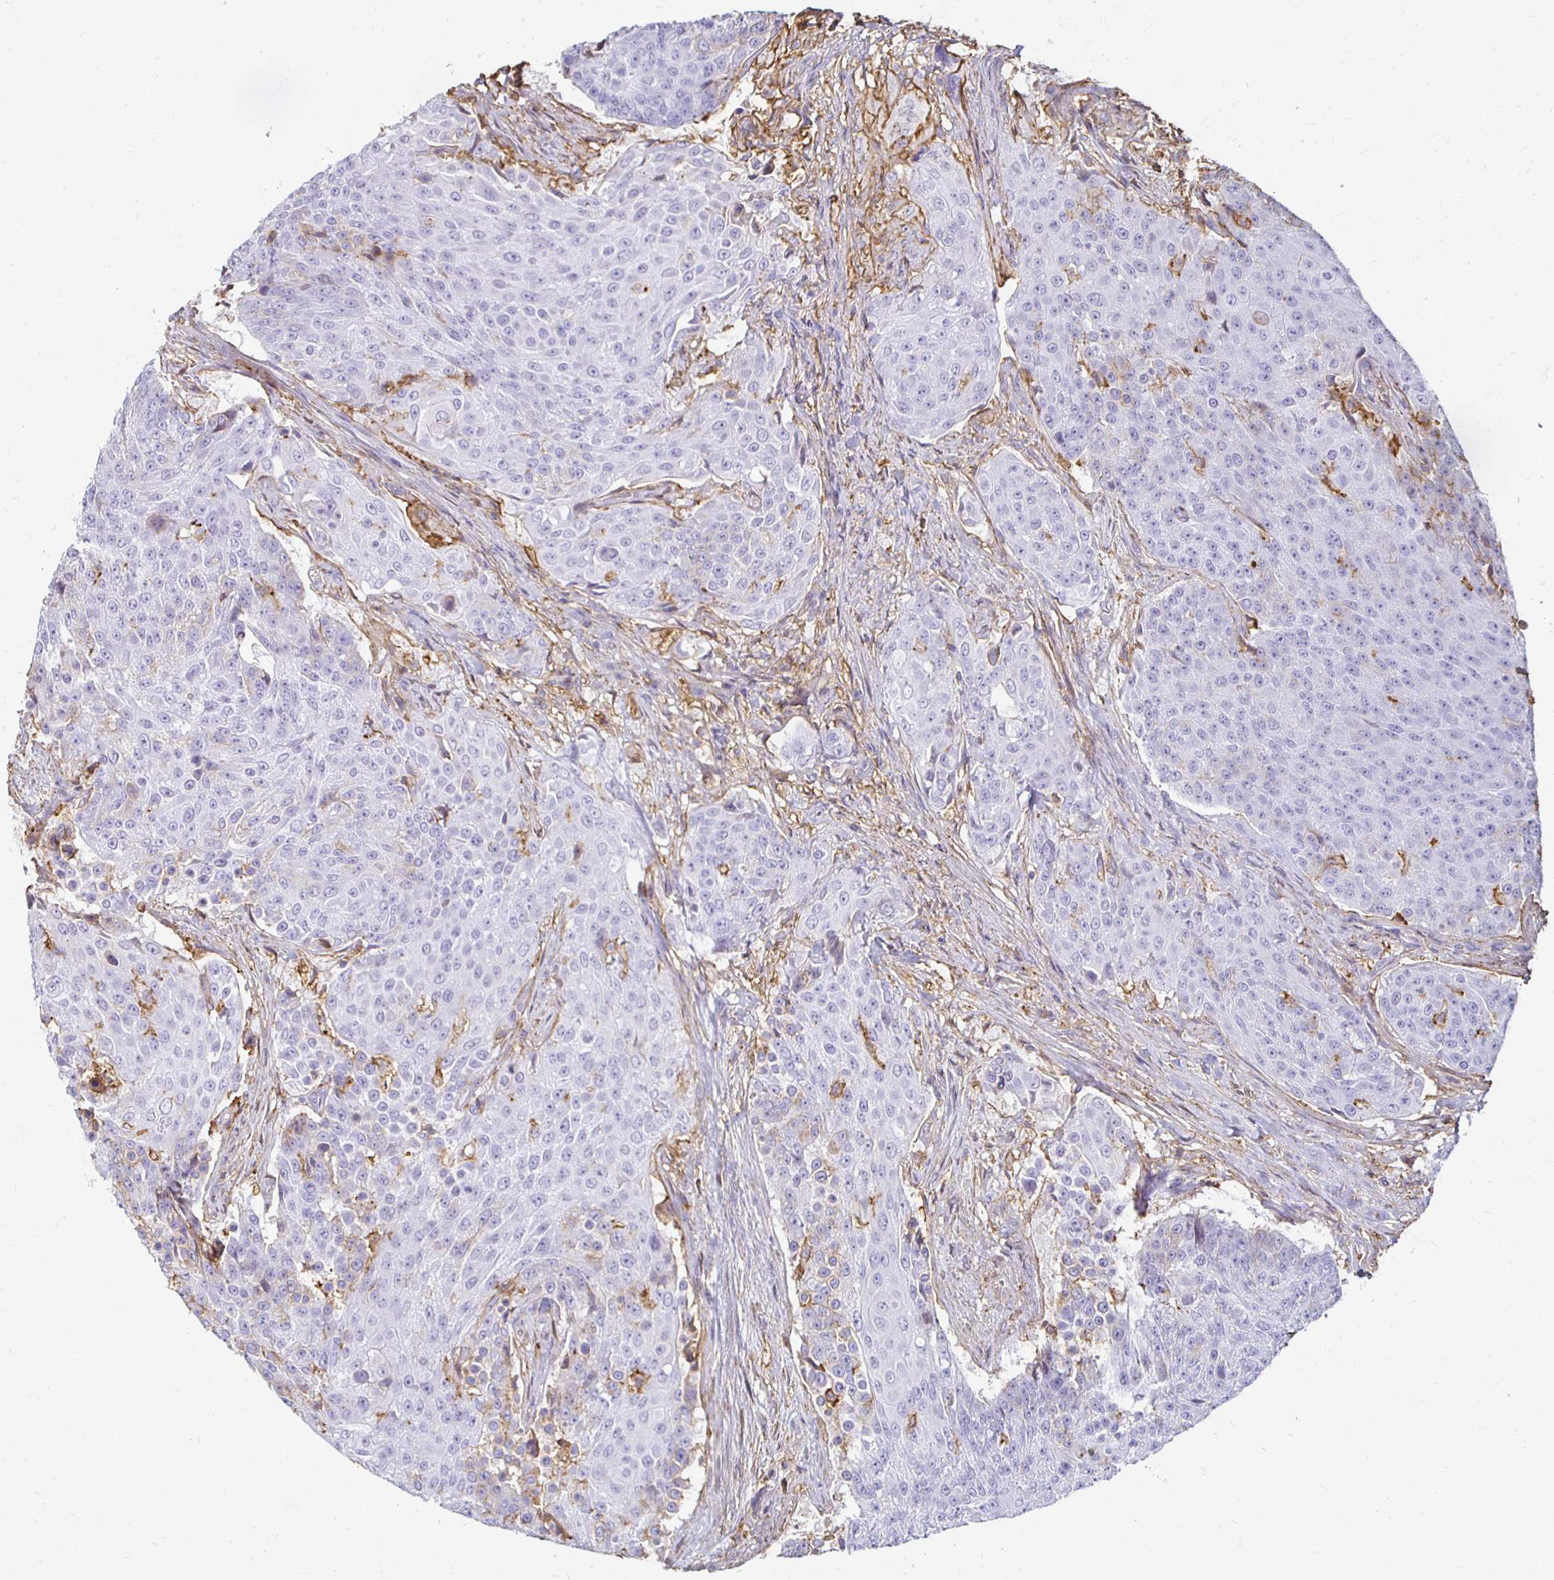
{"staining": {"intensity": "negative", "quantity": "none", "location": "none"}, "tissue": "urothelial cancer", "cell_type": "Tumor cells", "image_type": "cancer", "snomed": [{"axis": "morphology", "description": "Urothelial carcinoma, High grade"}, {"axis": "topography", "description": "Urinary bladder"}], "caption": "Tumor cells are negative for brown protein staining in urothelial cancer. Nuclei are stained in blue.", "gene": "TAS1R3", "patient": {"sex": "female", "age": 63}}